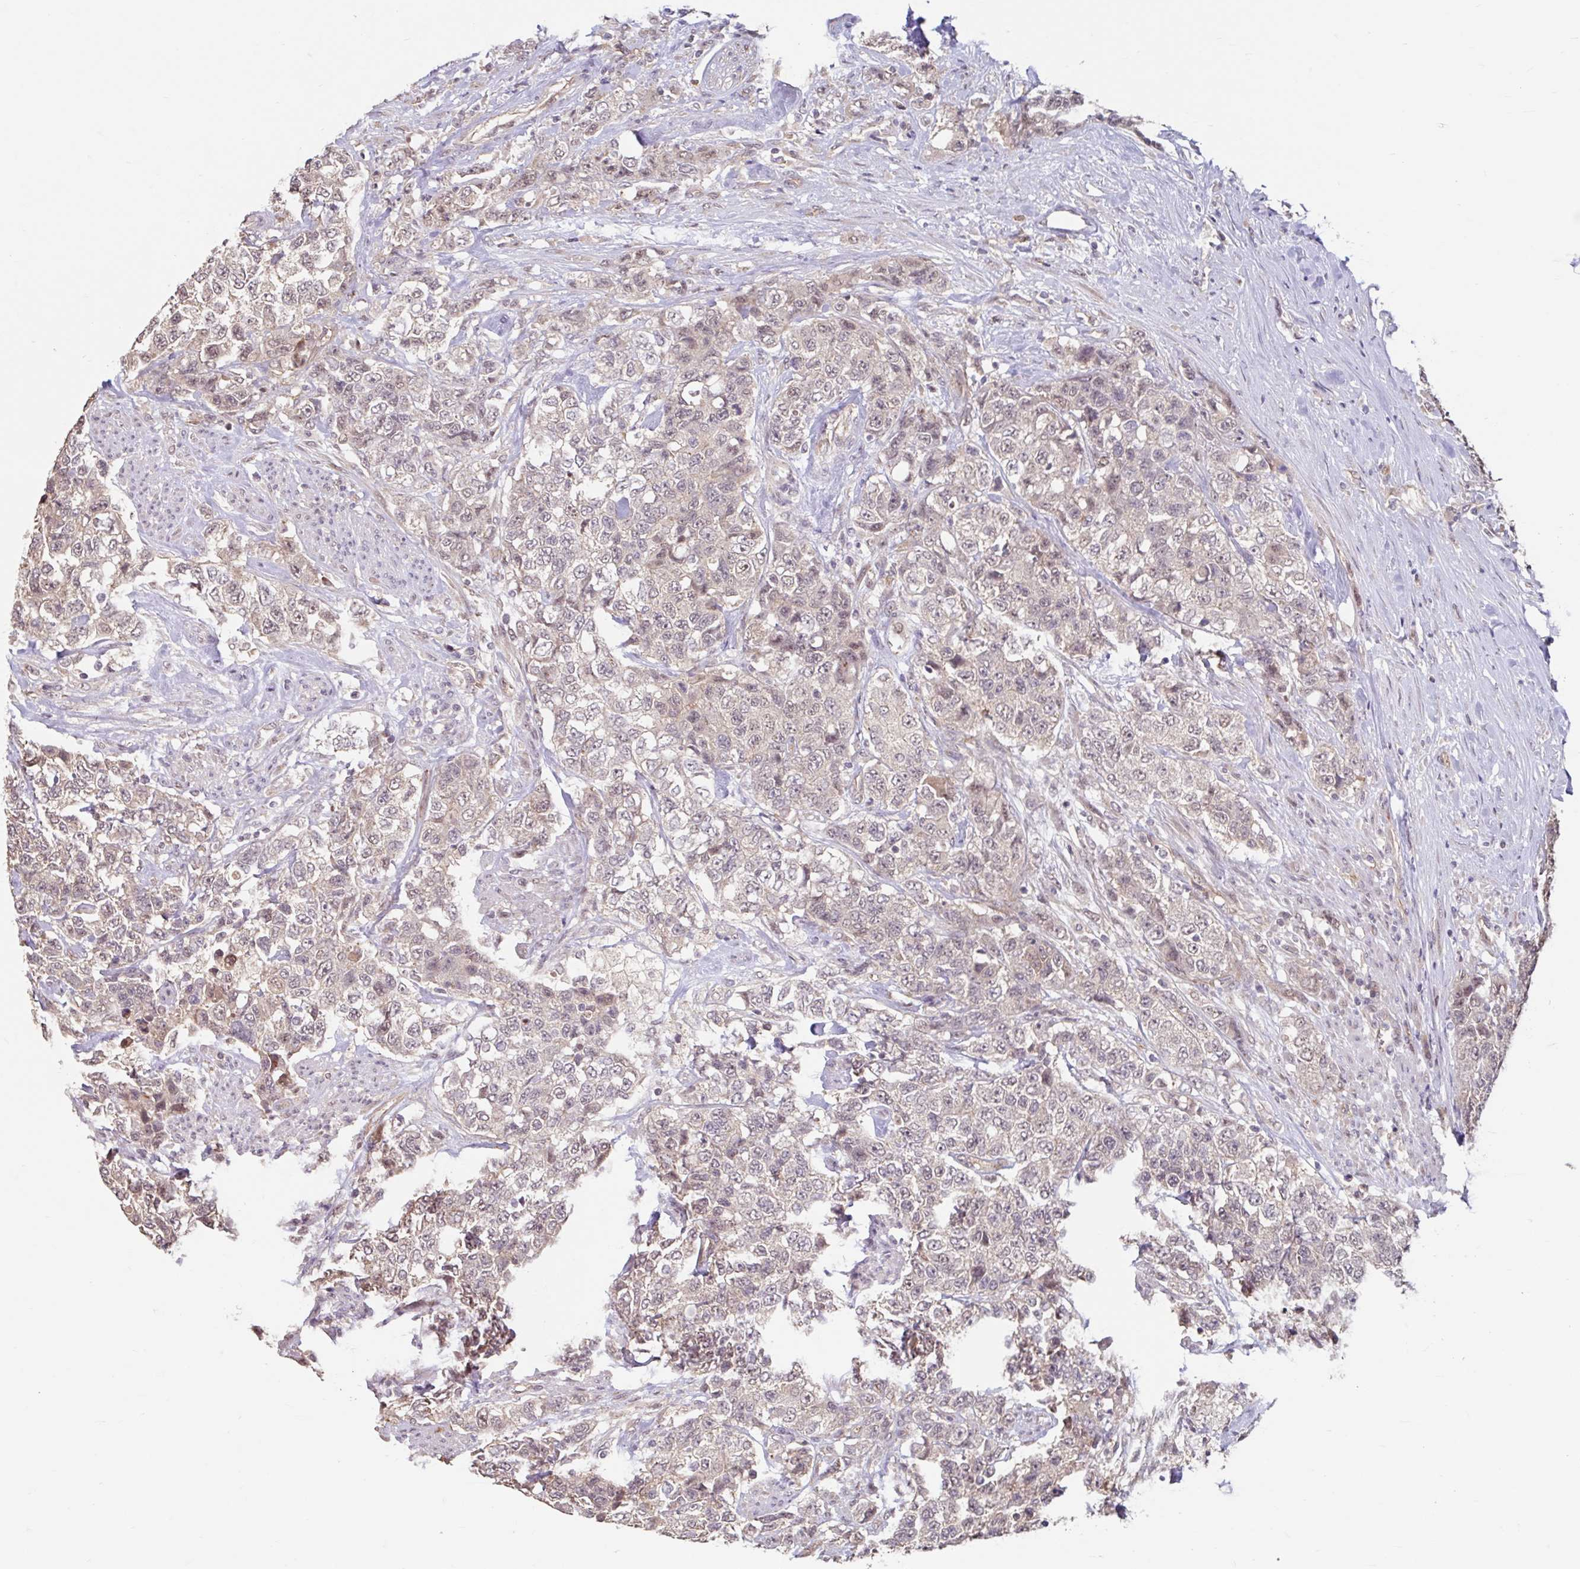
{"staining": {"intensity": "weak", "quantity": "<25%", "location": "nuclear"}, "tissue": "urothelial cancer", "cell_type": "Tumor cells", "image_type": "cancer", "snomed": [{"axis": "morphology", "description": "Urothelial carcinoma, High grade"}, {"axis": "topography", "description": "Urinary bladder"}], "caption": "Protein analysis of urothelial carcinoma (high-grade) displays no significant staining in tumor cells.", "gene": "STYXL1", "patient": {"sex": "female", "age": 78}}